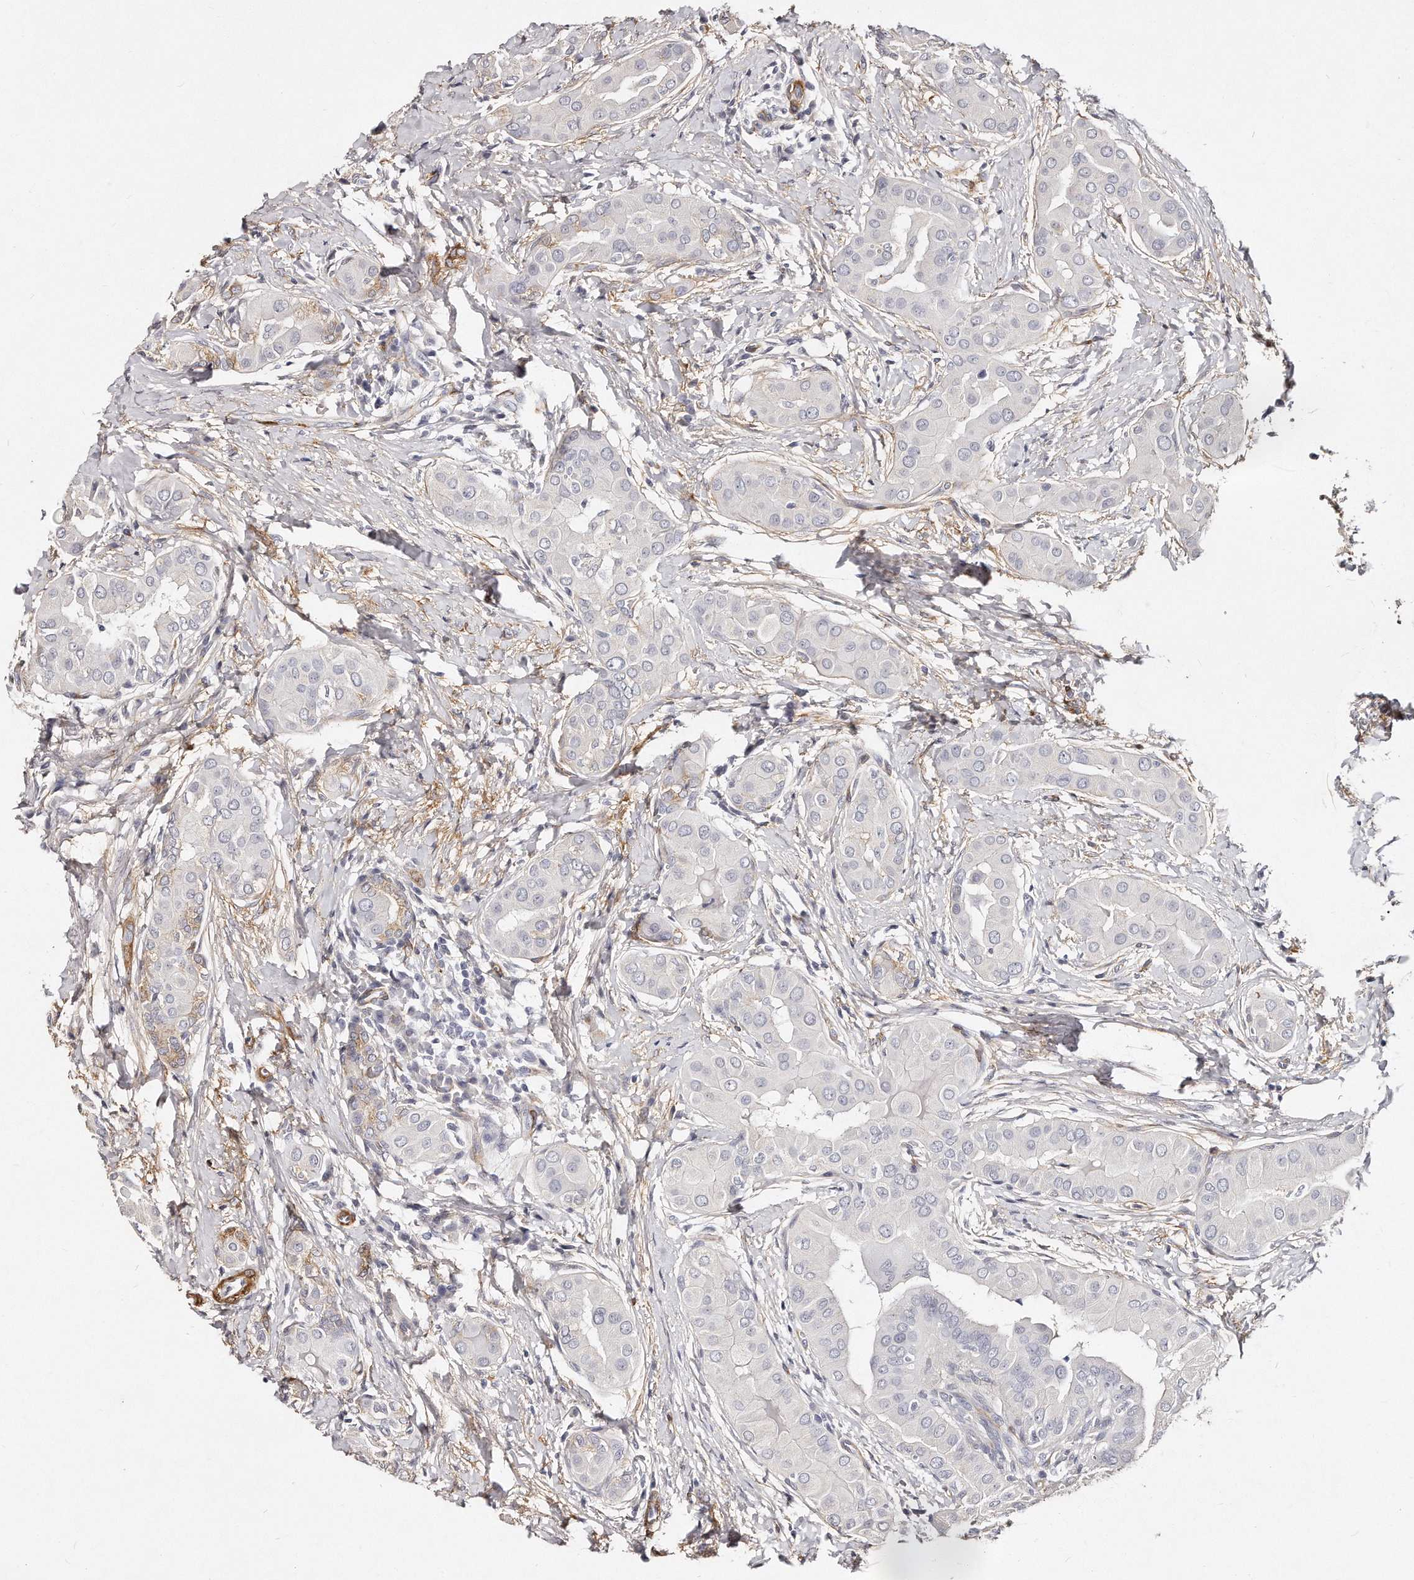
{"staining": {"intensity": "negative", "quantity": "none", "location": "none"}, "tissue": "thyroid cancer", "cell_type": "Tumor cells", "image_type": "cancer", "snomed": [{"axis": "morphology", "description": "Papillary adenocarcinoma, NOS"}, {"axis": "topography", "description": "Thyroid gland"}], "caption": "The immunohistochemistry histopathology image has no significant staining in tumor cells of thyroid papillary adenocarcinoma tissue.", "gene": "LMOD1", "patient": {"sex": "male", "age": 33}}